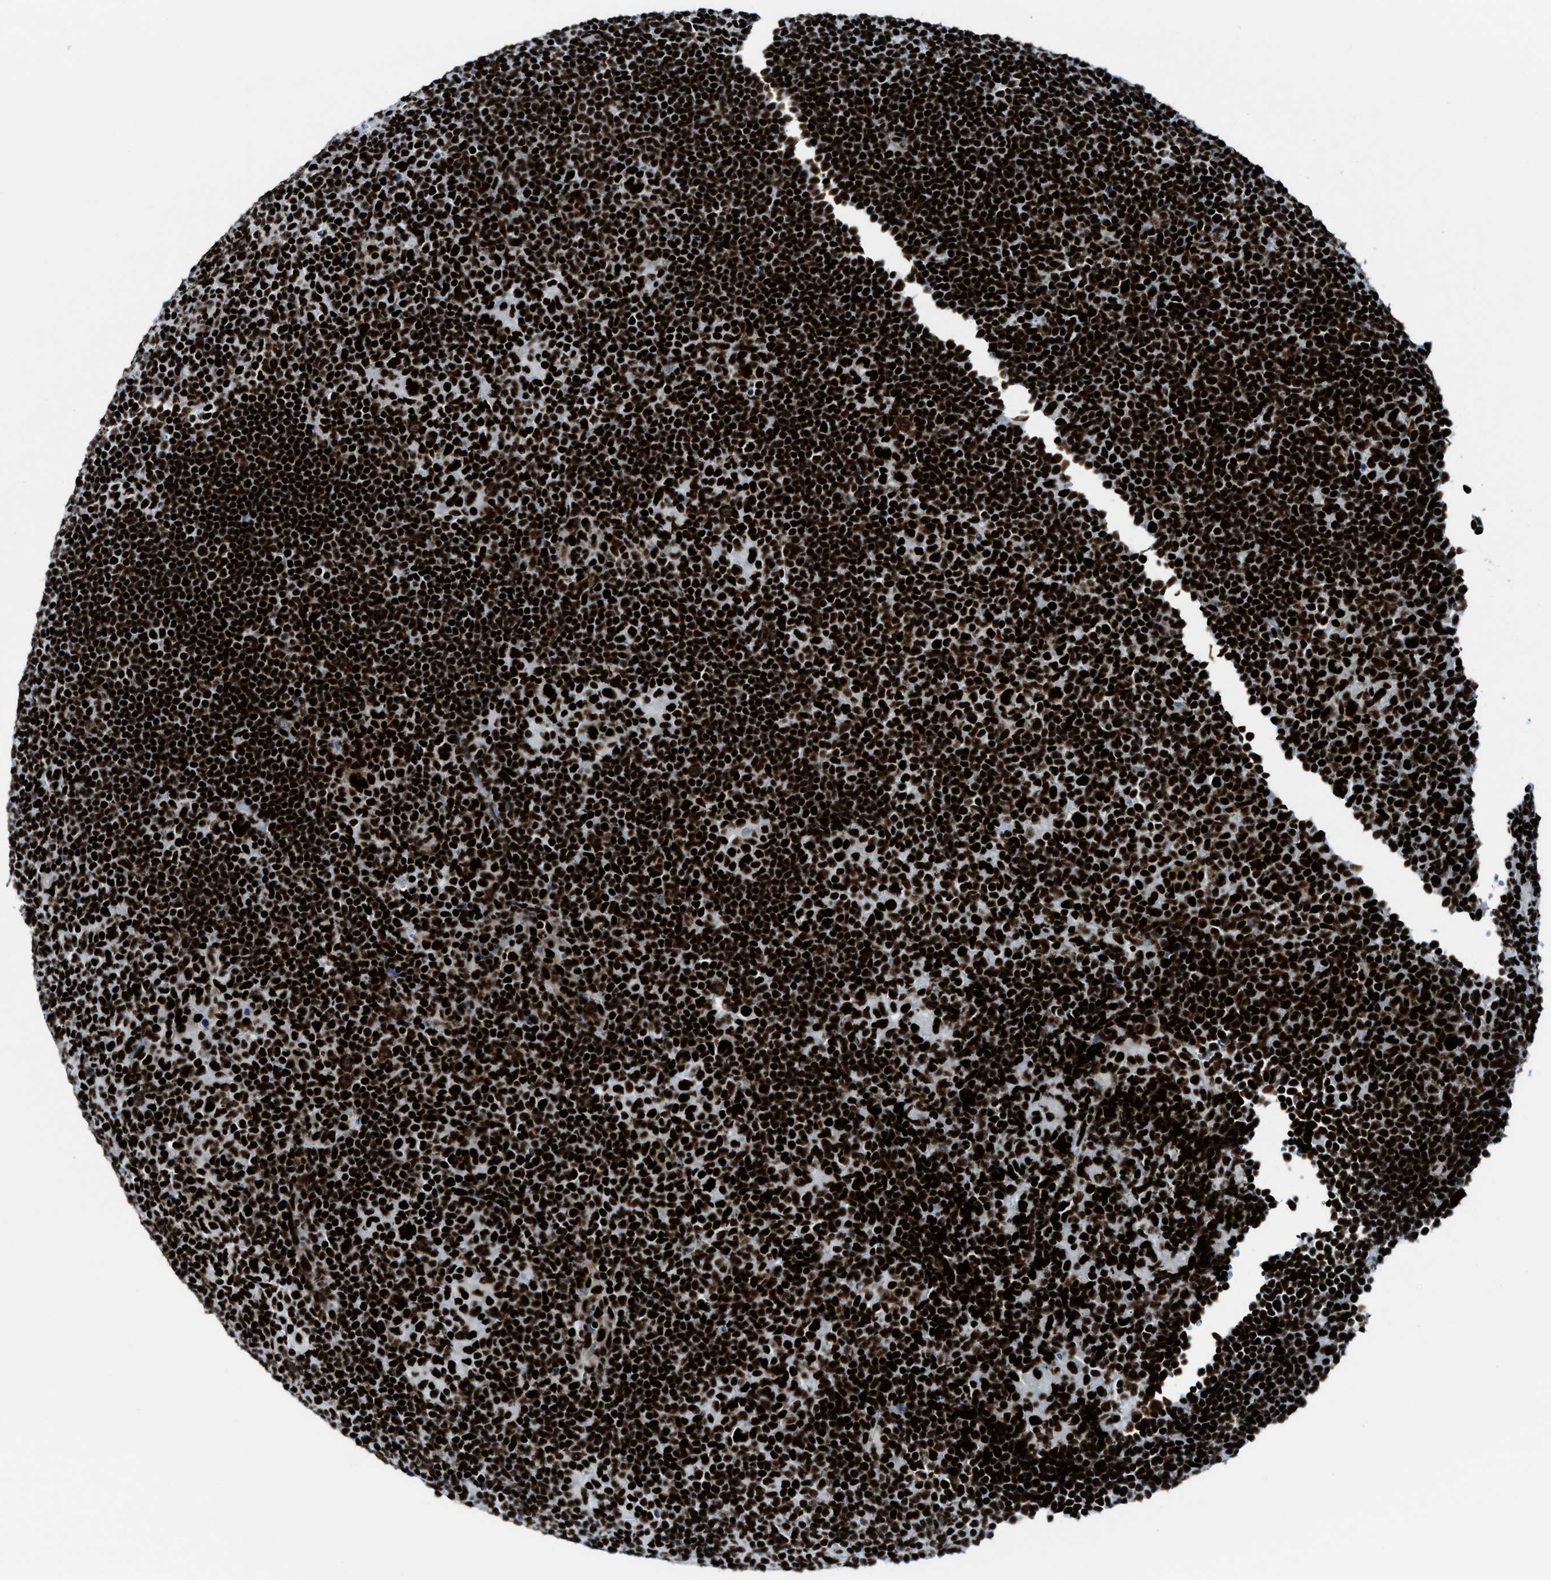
{"staining": {"intensity": "strong", "quantity": ">75%", "location": "nuclear"}, "tissue": "lymphoma", "cell_type": "Tumor cells", "image_type": "cancer", "snomed": [{"axis": "morphology", "description": "Hodgkin's disease, NOS"}, {"axis": "topography", "description": "Lymph node"}], "caption": "Tumor cells exhibit strong nuclear expression in approximately >75% of cells in Hodgkin's disease. The staining was performed using DAB to visualize the protein expression in brown, while the nuclei were stained in blue with hematoxylin (Magnification: 20x).", "gene": "NONO", "patient": {"sex": "female", "age": 57}}